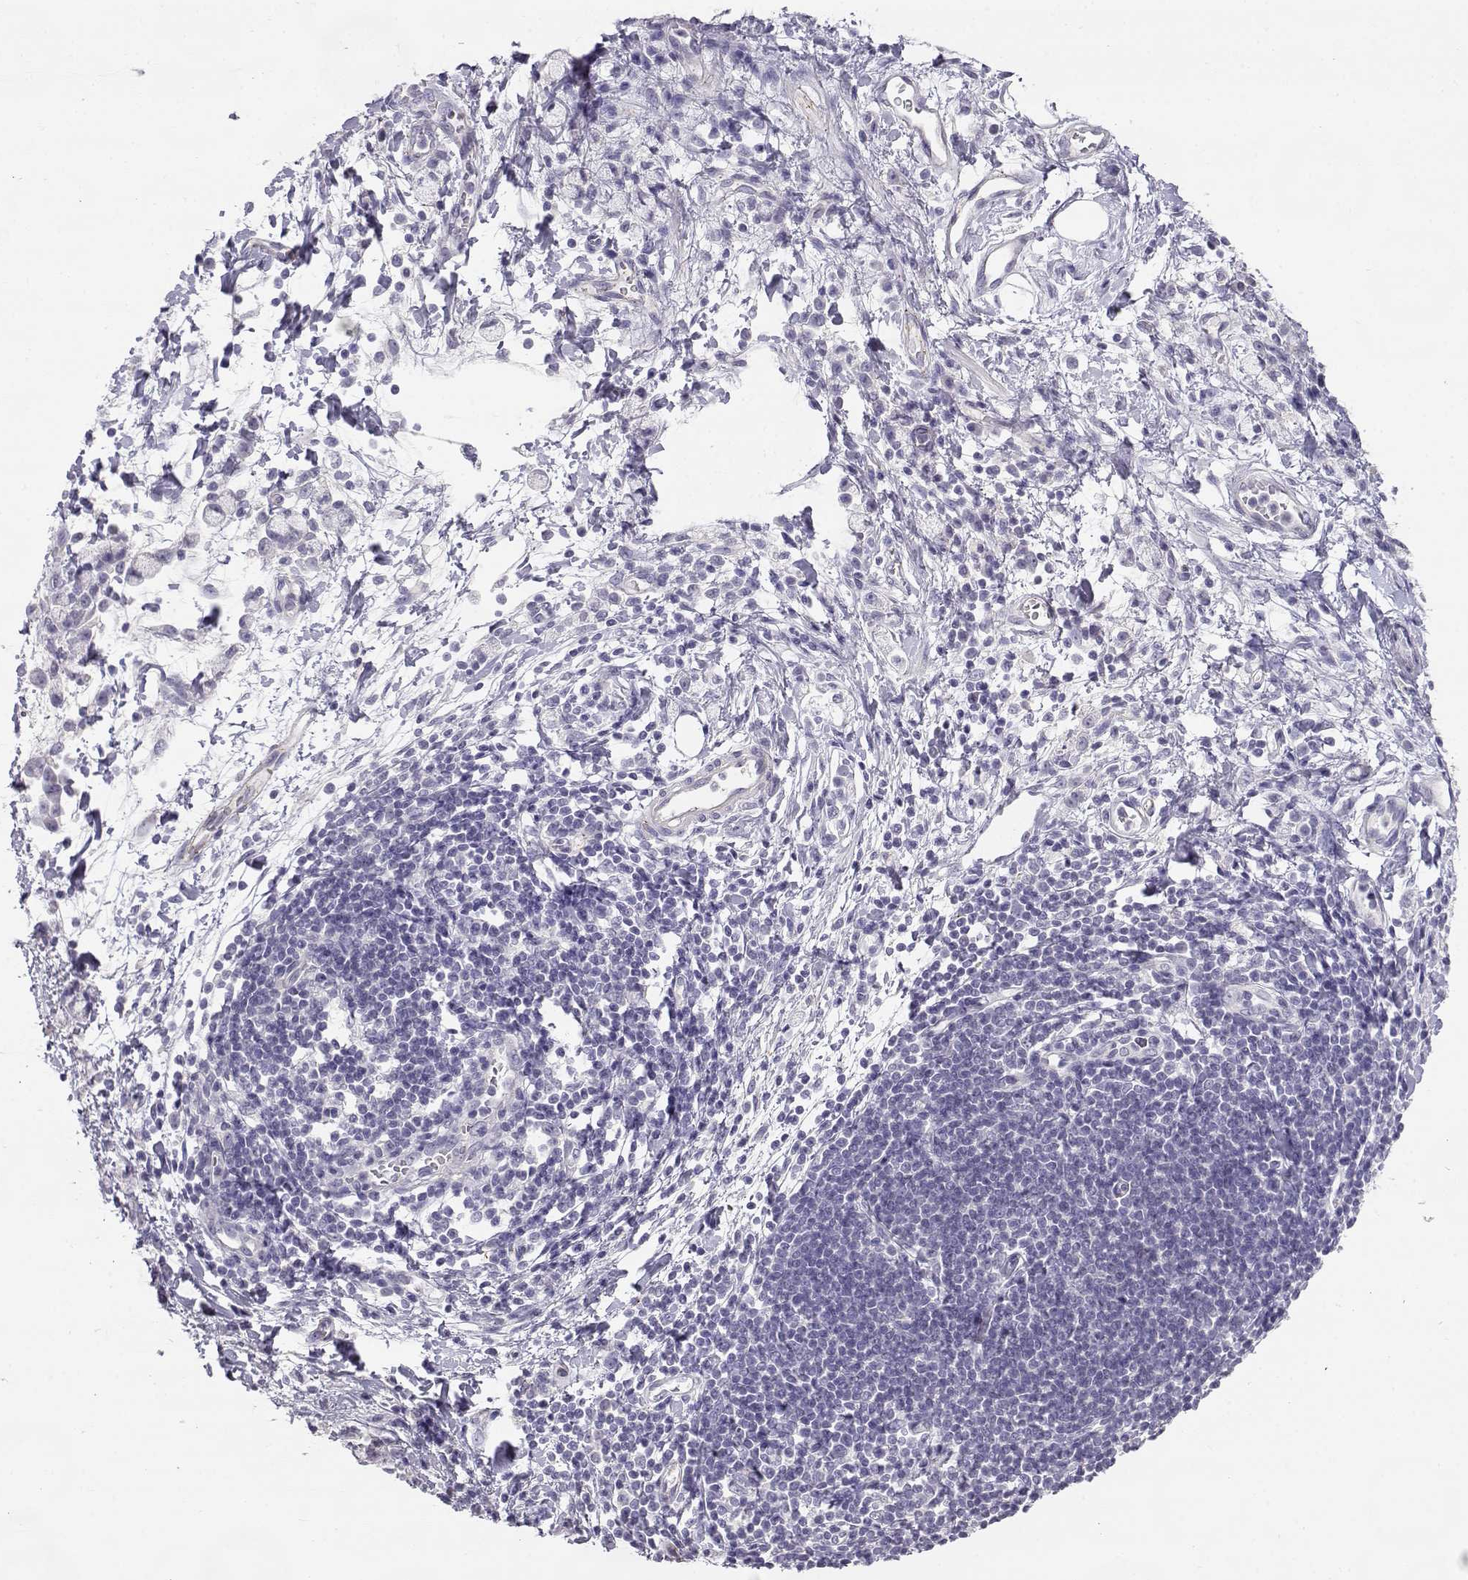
{"staining": {"intensity": "negative", "quantity": "none", "location": "none"}, "tissue": "stomach cancer", "cell_type": "Tumor cells", "image_type": "cancer", "snomed": [{"axis": "morphology", "description": "Adenocarcinoma, NOS"}, {"axis": "topography", "description": "Stomach"}], "caption": "The image shows no staining of tumor cells in stomach adenocarcinoma.", "gene": "ENDOU", "patient": {"sex": "male", "age": 58}}